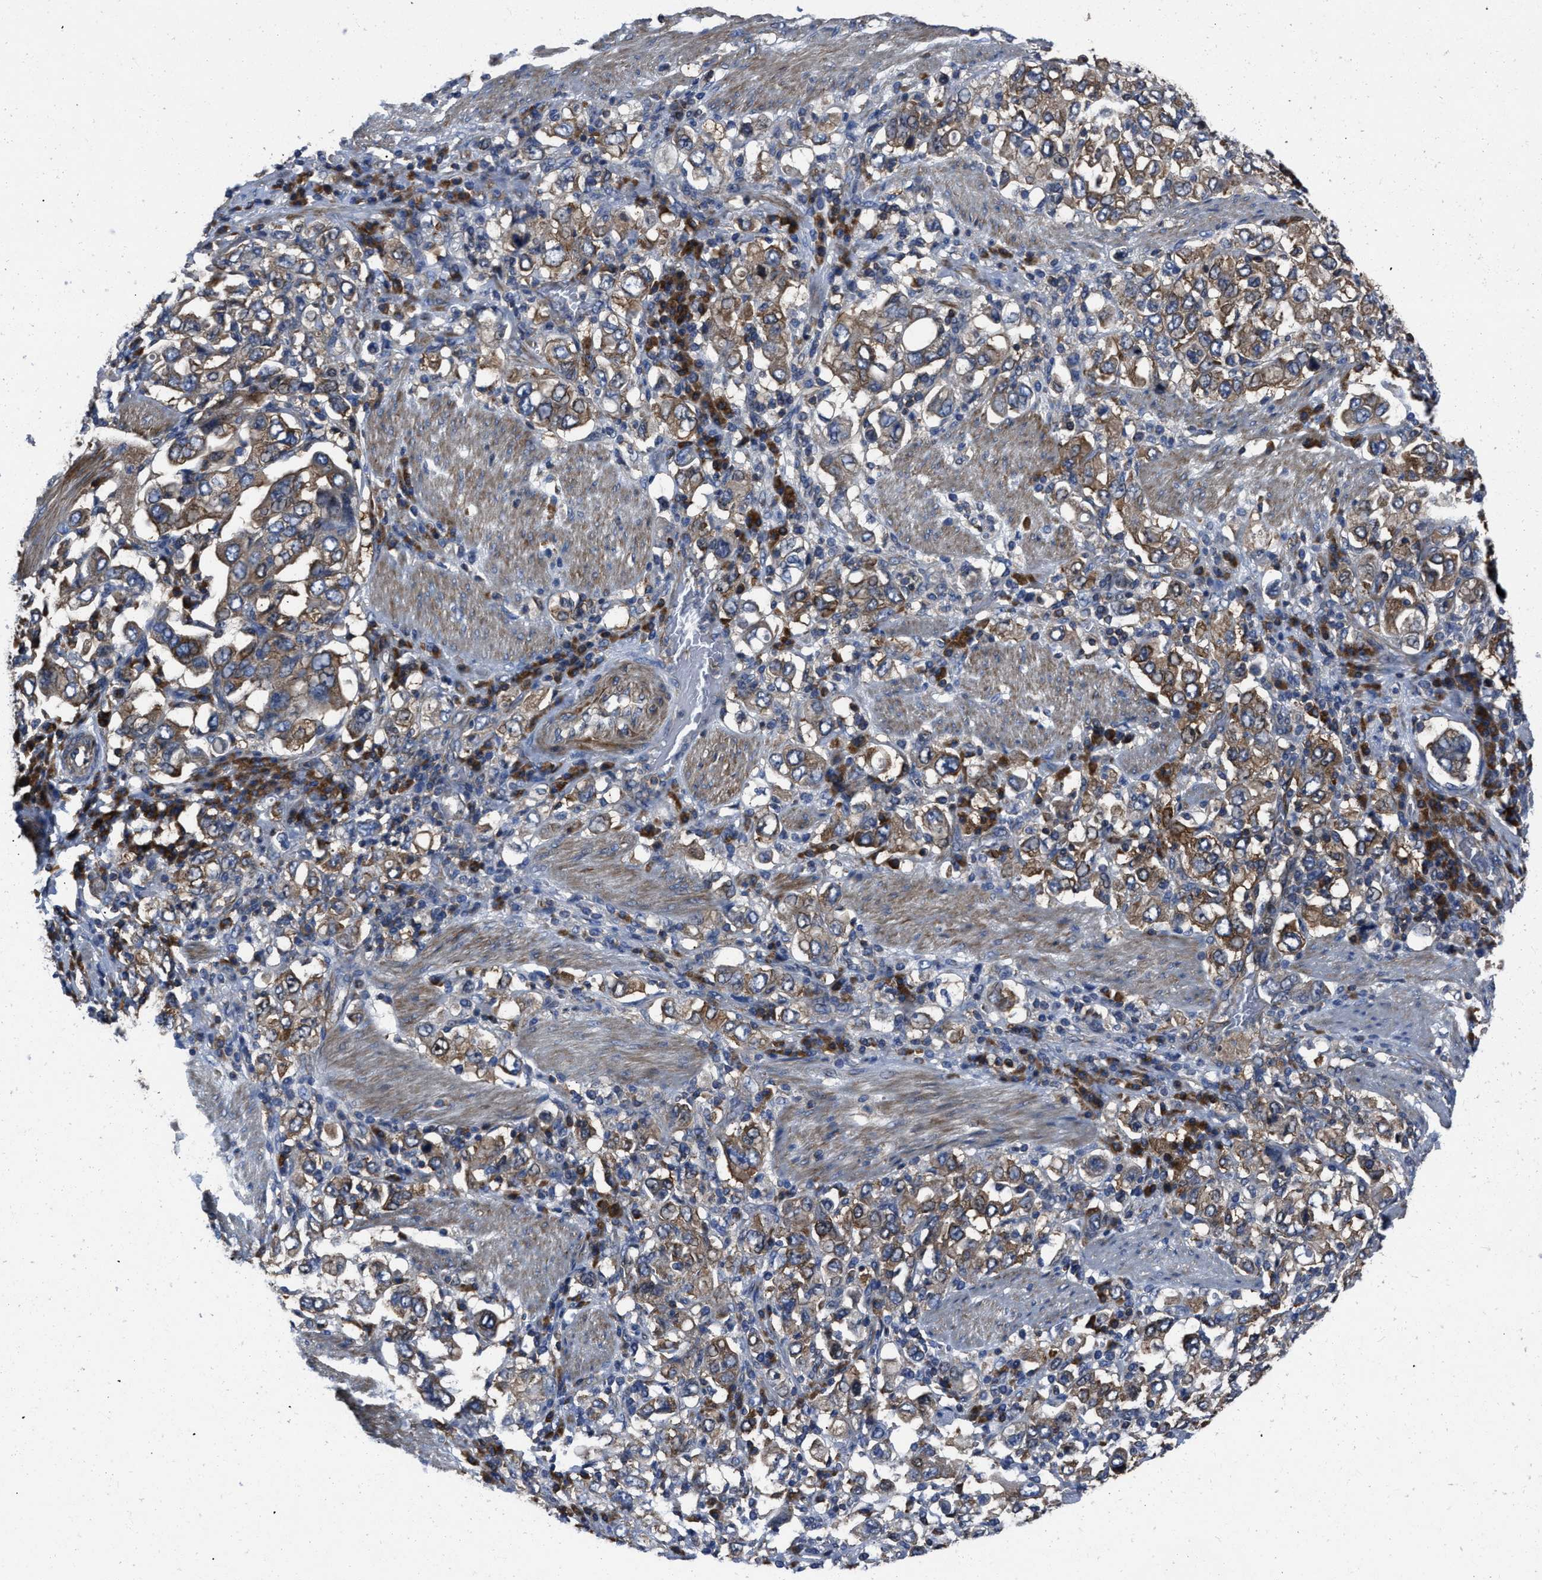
{"staining": {"intensity": "moderate", "quantity": ">75%", "location": "cytoplasmic/membranous"}, "tissue": "stomach cancer", "cell_type": "Tumor cells", "image_type": "cancer", "snomed": [{"axis": "morphology", "description": "Adenocarcinoma, NOS"}, {"axis": "topography", "description": "Stomach, upper"}], "caption": "Tumor cells demonstrate moderate cytoplasmic/membranous positivity in about >75% of cells in stomach cancer (adenocarcinoma).", "gene": "YARS1", "patient": {"sex": "male", "age": 62}}